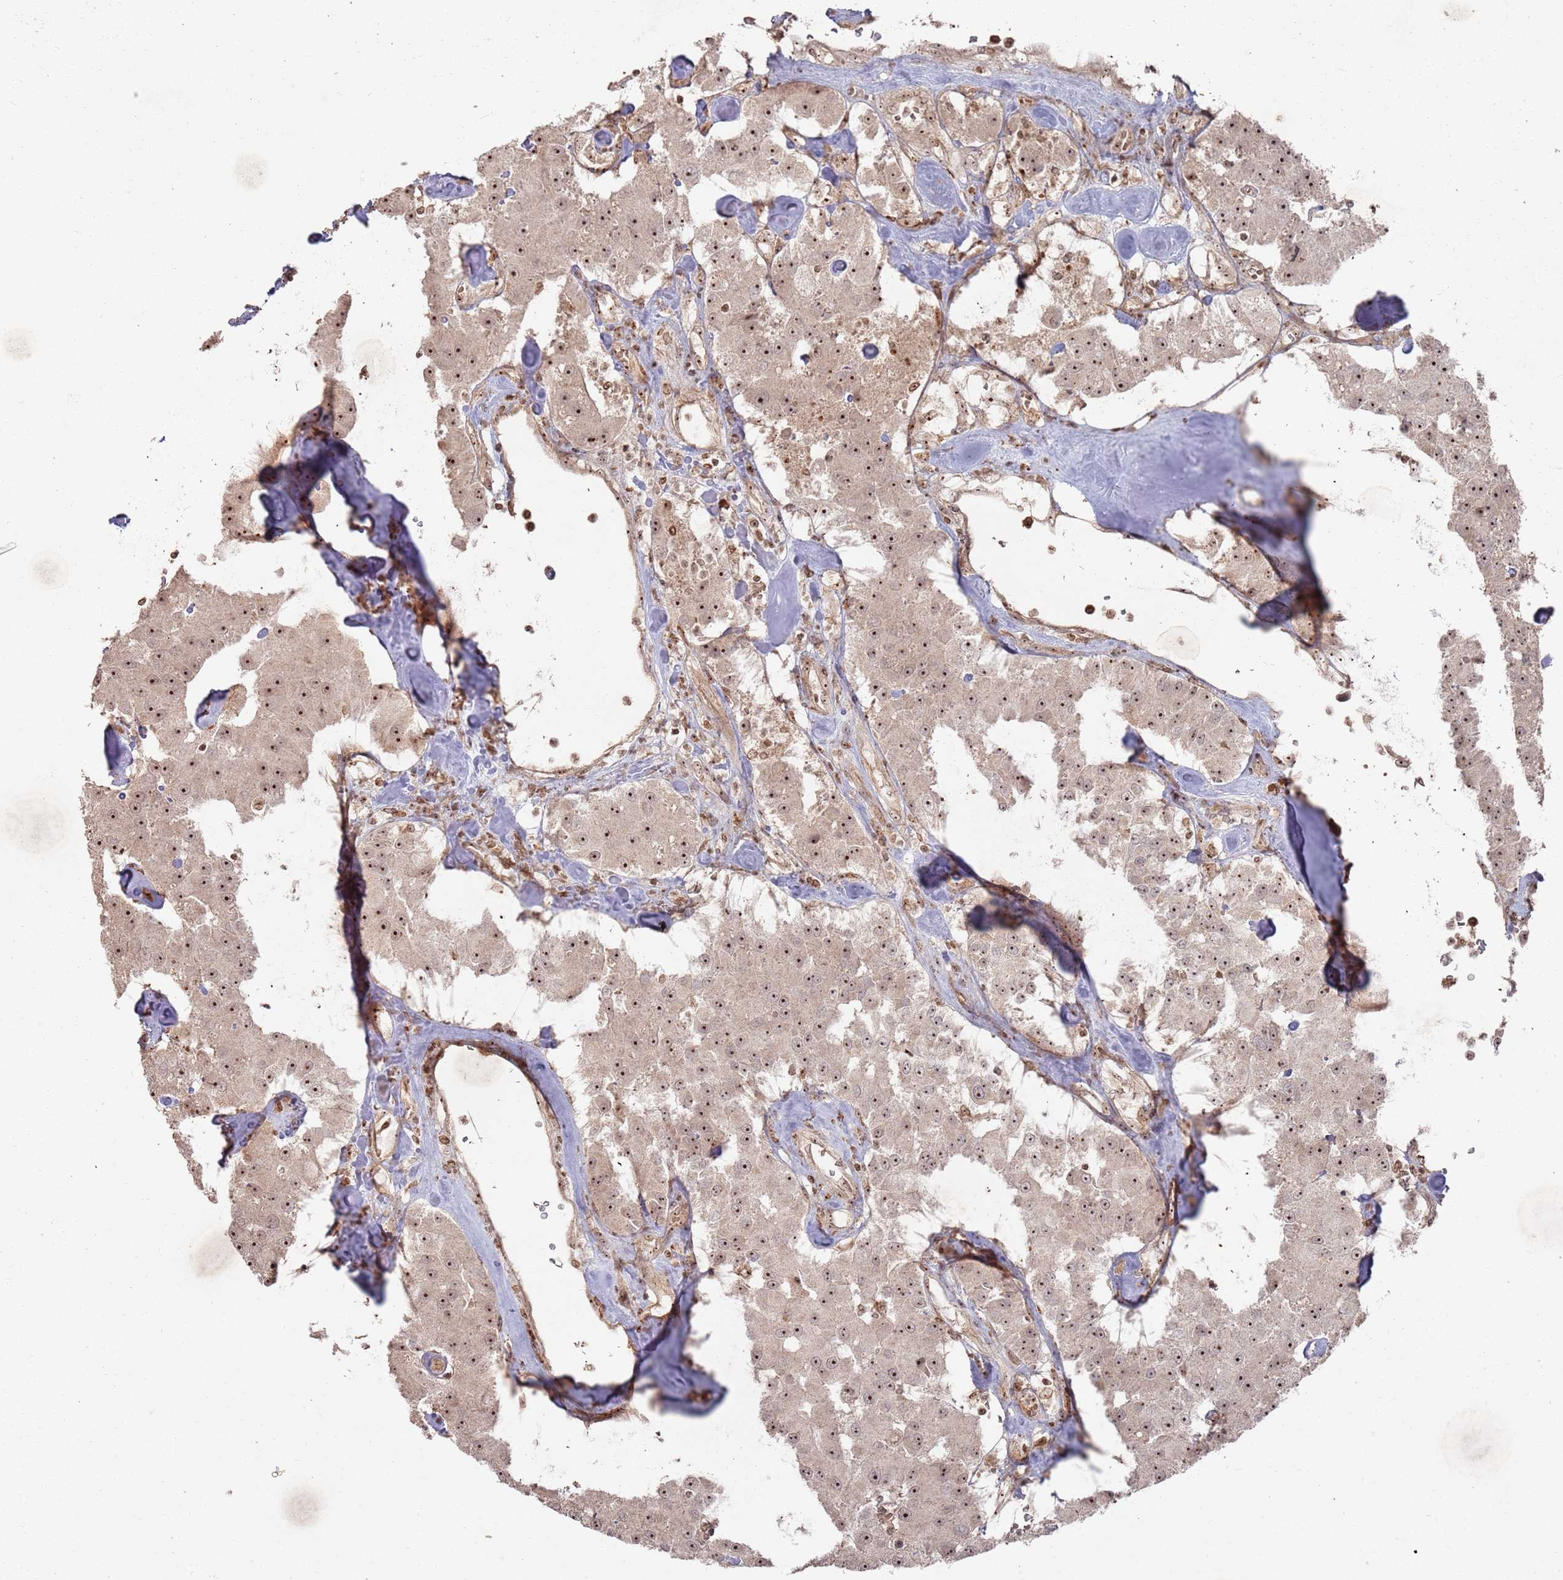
{"staining": {"intensity": "strong", "quantity": ">75%", "location": "nuclear"}, "tissue": "carcinoid", "cell_type": "Tumor cells", "image_type": "cancer", "snomed": [{"axis": "morphology", "description": "Carcinoid, malignant, NOS"}, {"axis": "topography", "description": "Pancreas"}], "caption": "Immunohistochemical staining of human carcinoid reveals high levels of strong nuclear expression in approximately >75% of tumor cells.", "gene": "UTP11", "patient": {"sex": "male", "age": 41}}